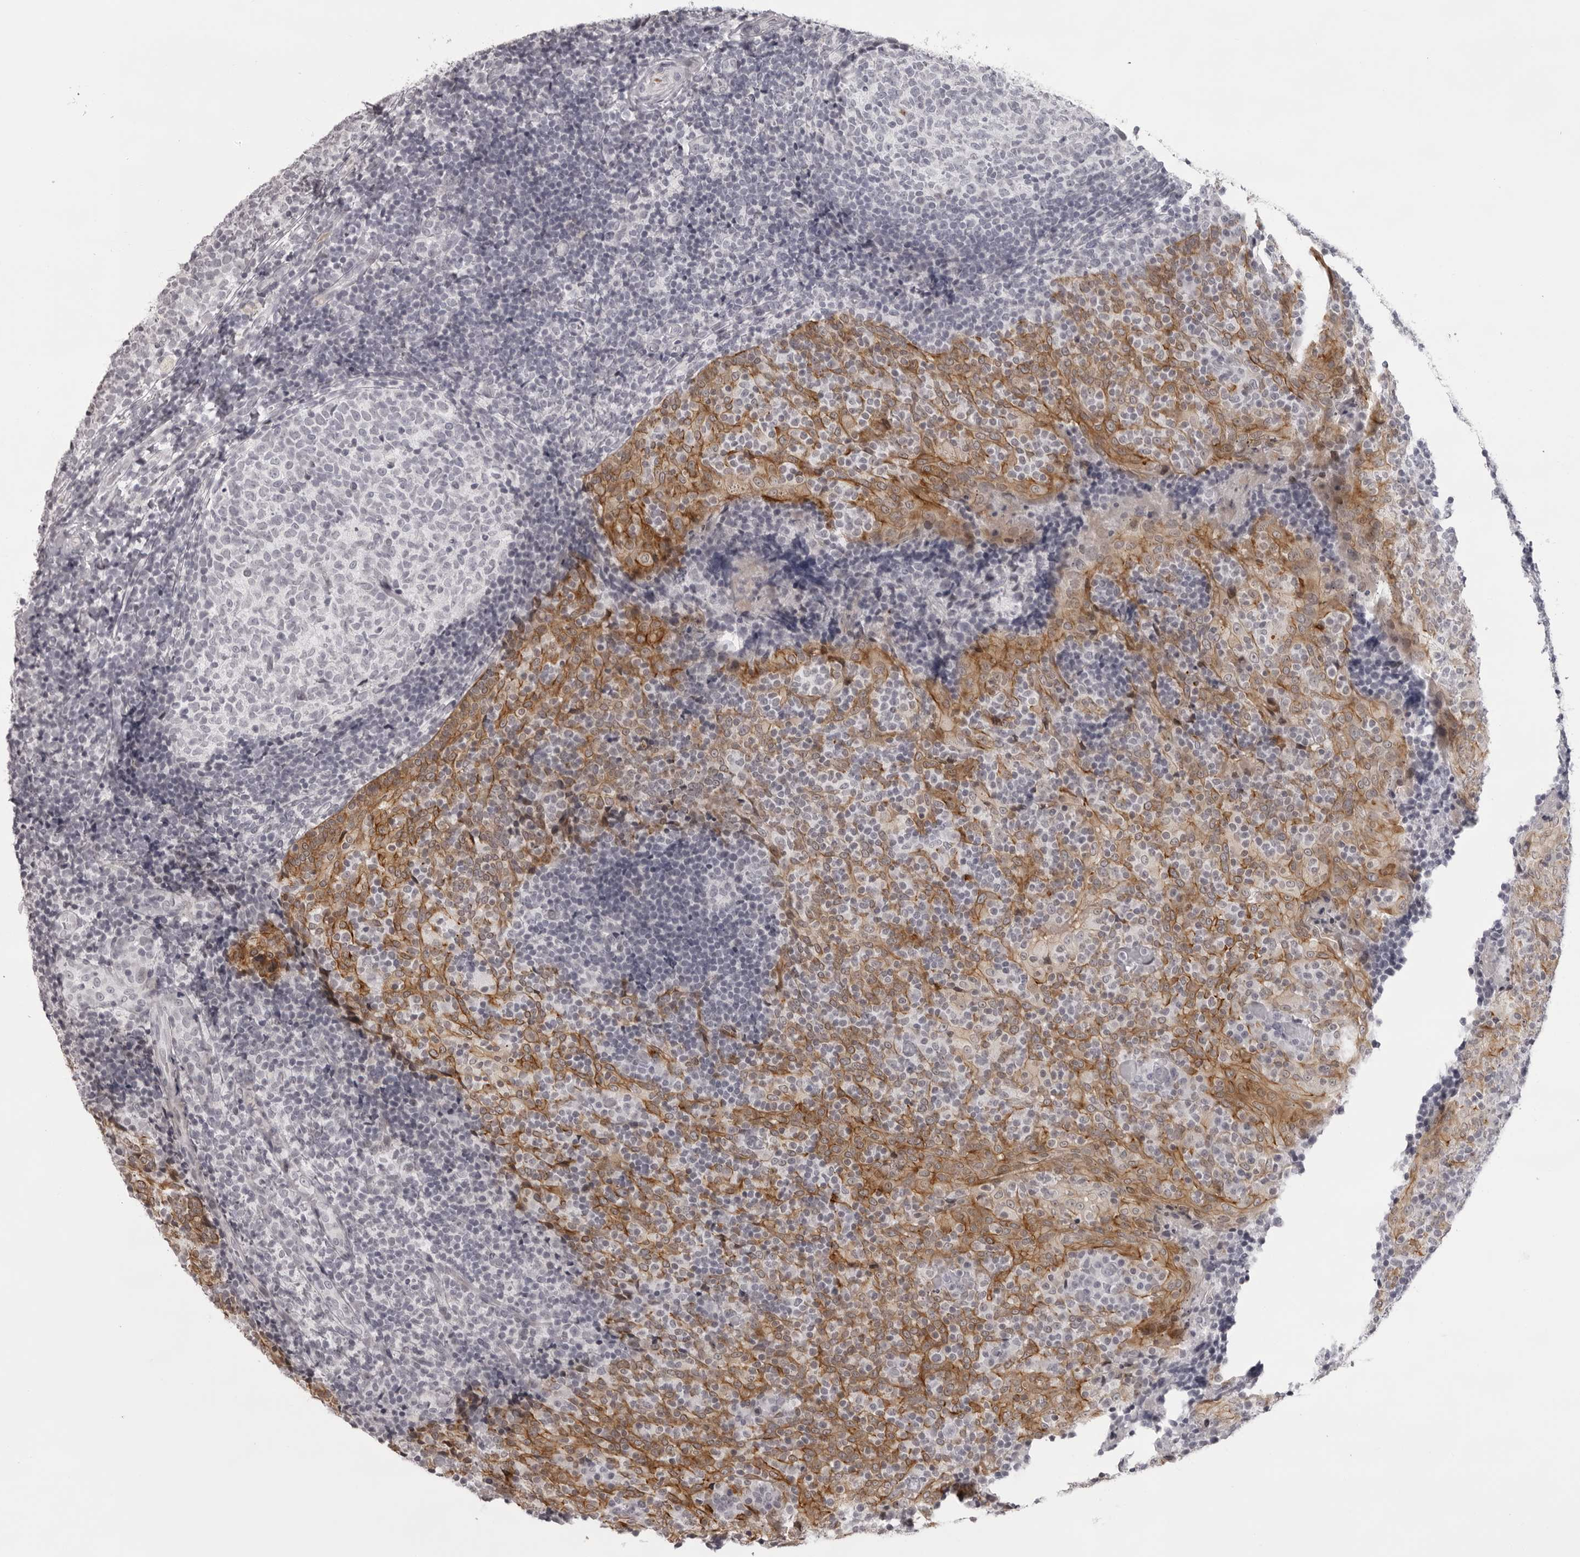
{"staining": {"intensity": "negative", "quantity": "none", "location": "none"}, "tissue": "tonsil", "cell_type": "Germinal center cells", "image_type": "normal", "snomed": [{"axis": "morphology", "description": "Normal tissue, NOS"}, {"axis": "topography", "description": "Tonsil"}], "caption": "Protein analysis of benign tonsil exhibits no significant expression in germinal center cells.", "gene": "NUDT18", "patient": {"sex": "female", "age": 19}}